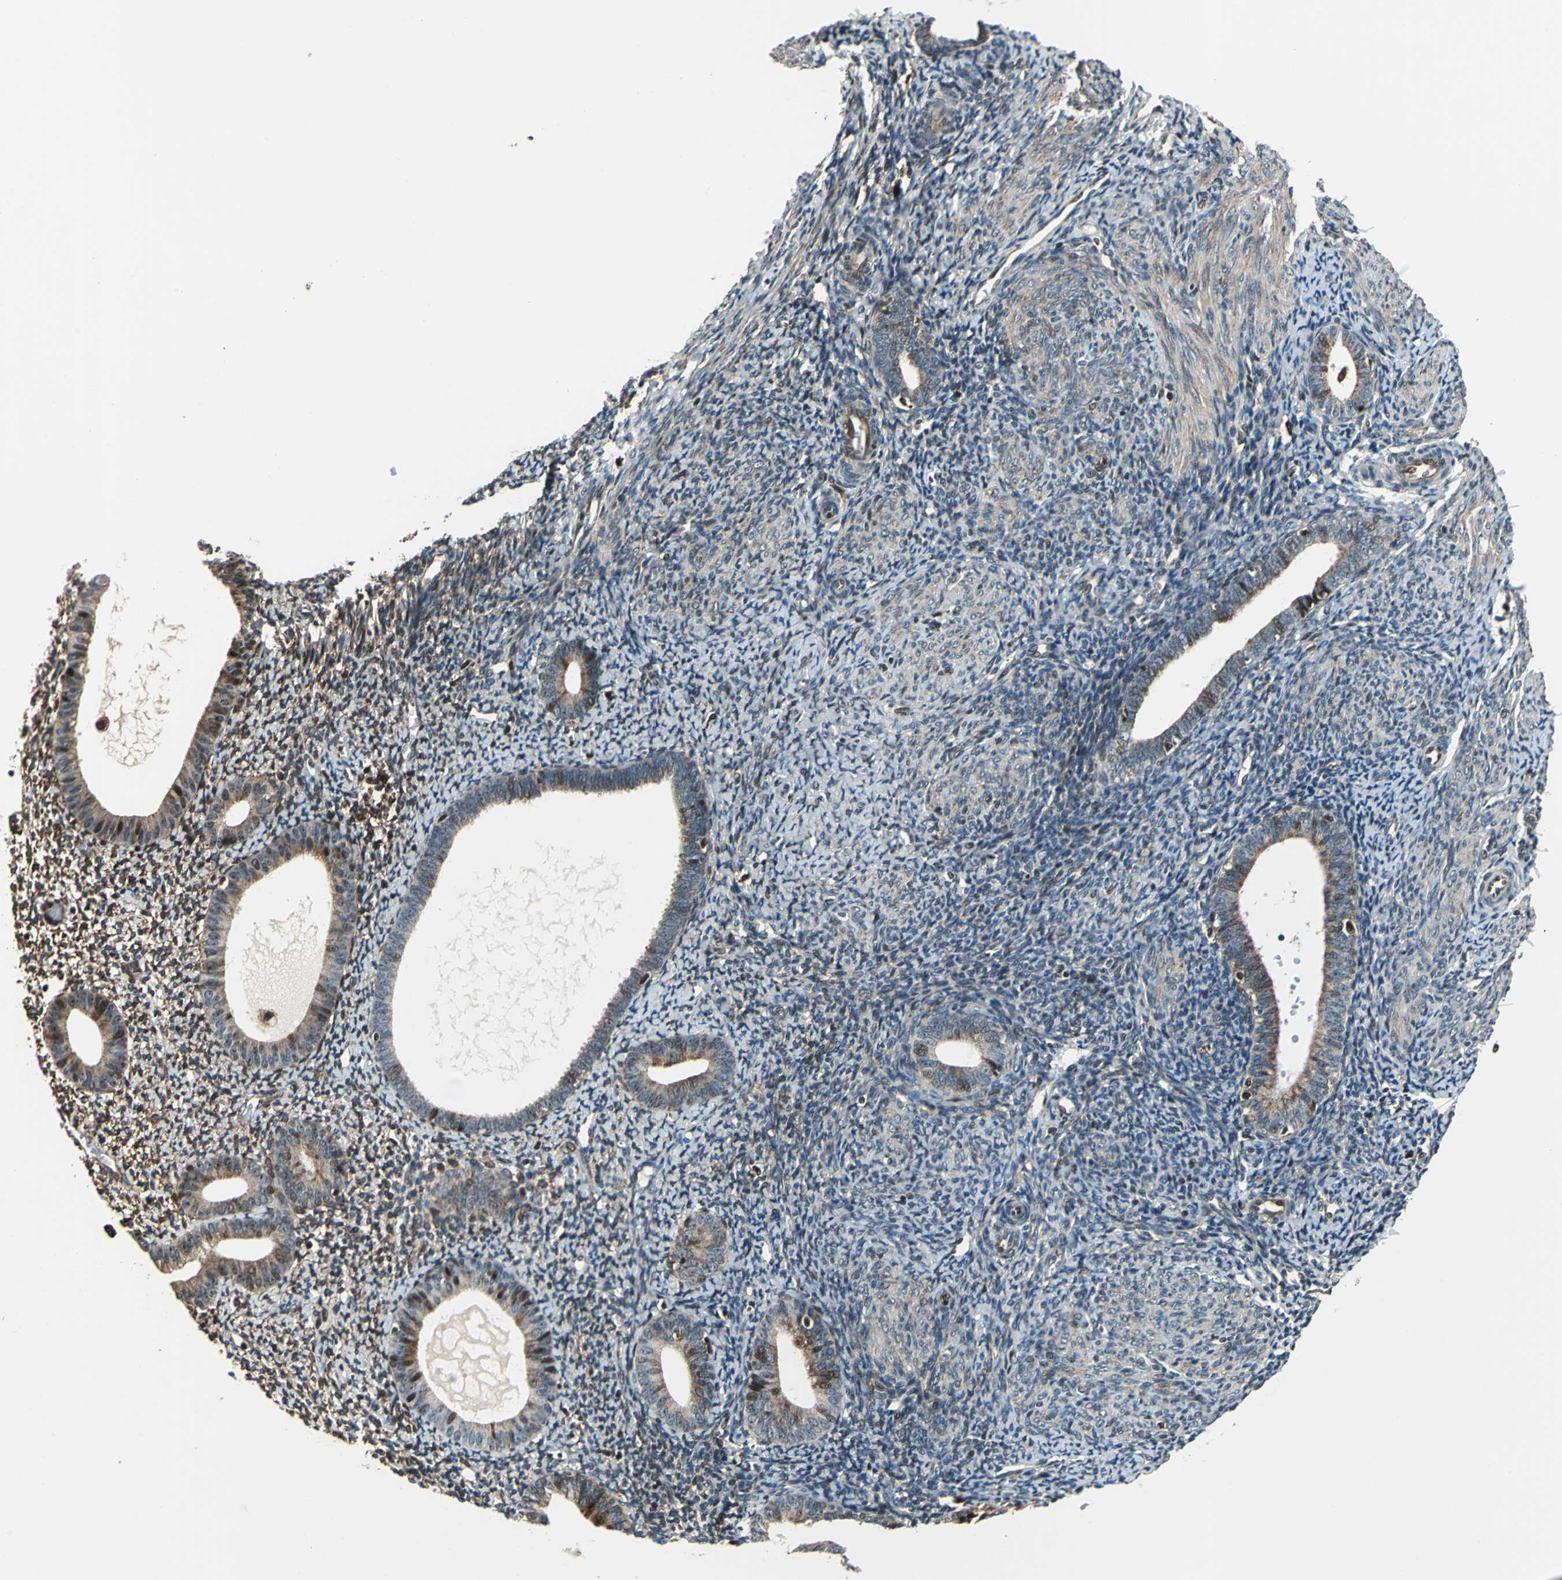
{"staining": {"intensity": "strong", "quantity": "25%-75%", "location": "cytoplasmic/membranous"}, "tissue": "endometrium", "cell_type": "Cells in endometrial stroma", "image_type": "normal", "snomed": [{"axis": "morphology", "description": "Normal tissue, NOS"}, {"axis": "topography", "description": "Smooth muscle"}, {"axis": "topography", "description": "Endometrium"}], "caption": "IHC of unremarkable human endometrium exhibits high levels of strong cytoplasmic/membranous expression in about 25%-75% of cells in endometrial stroma. Using DAB (brown) and hematoxylin (blue) stains, captured at high magnification using brightfield microscopy.", "gene": "AATF", "patient": {"sex": "female", "age": 57}}